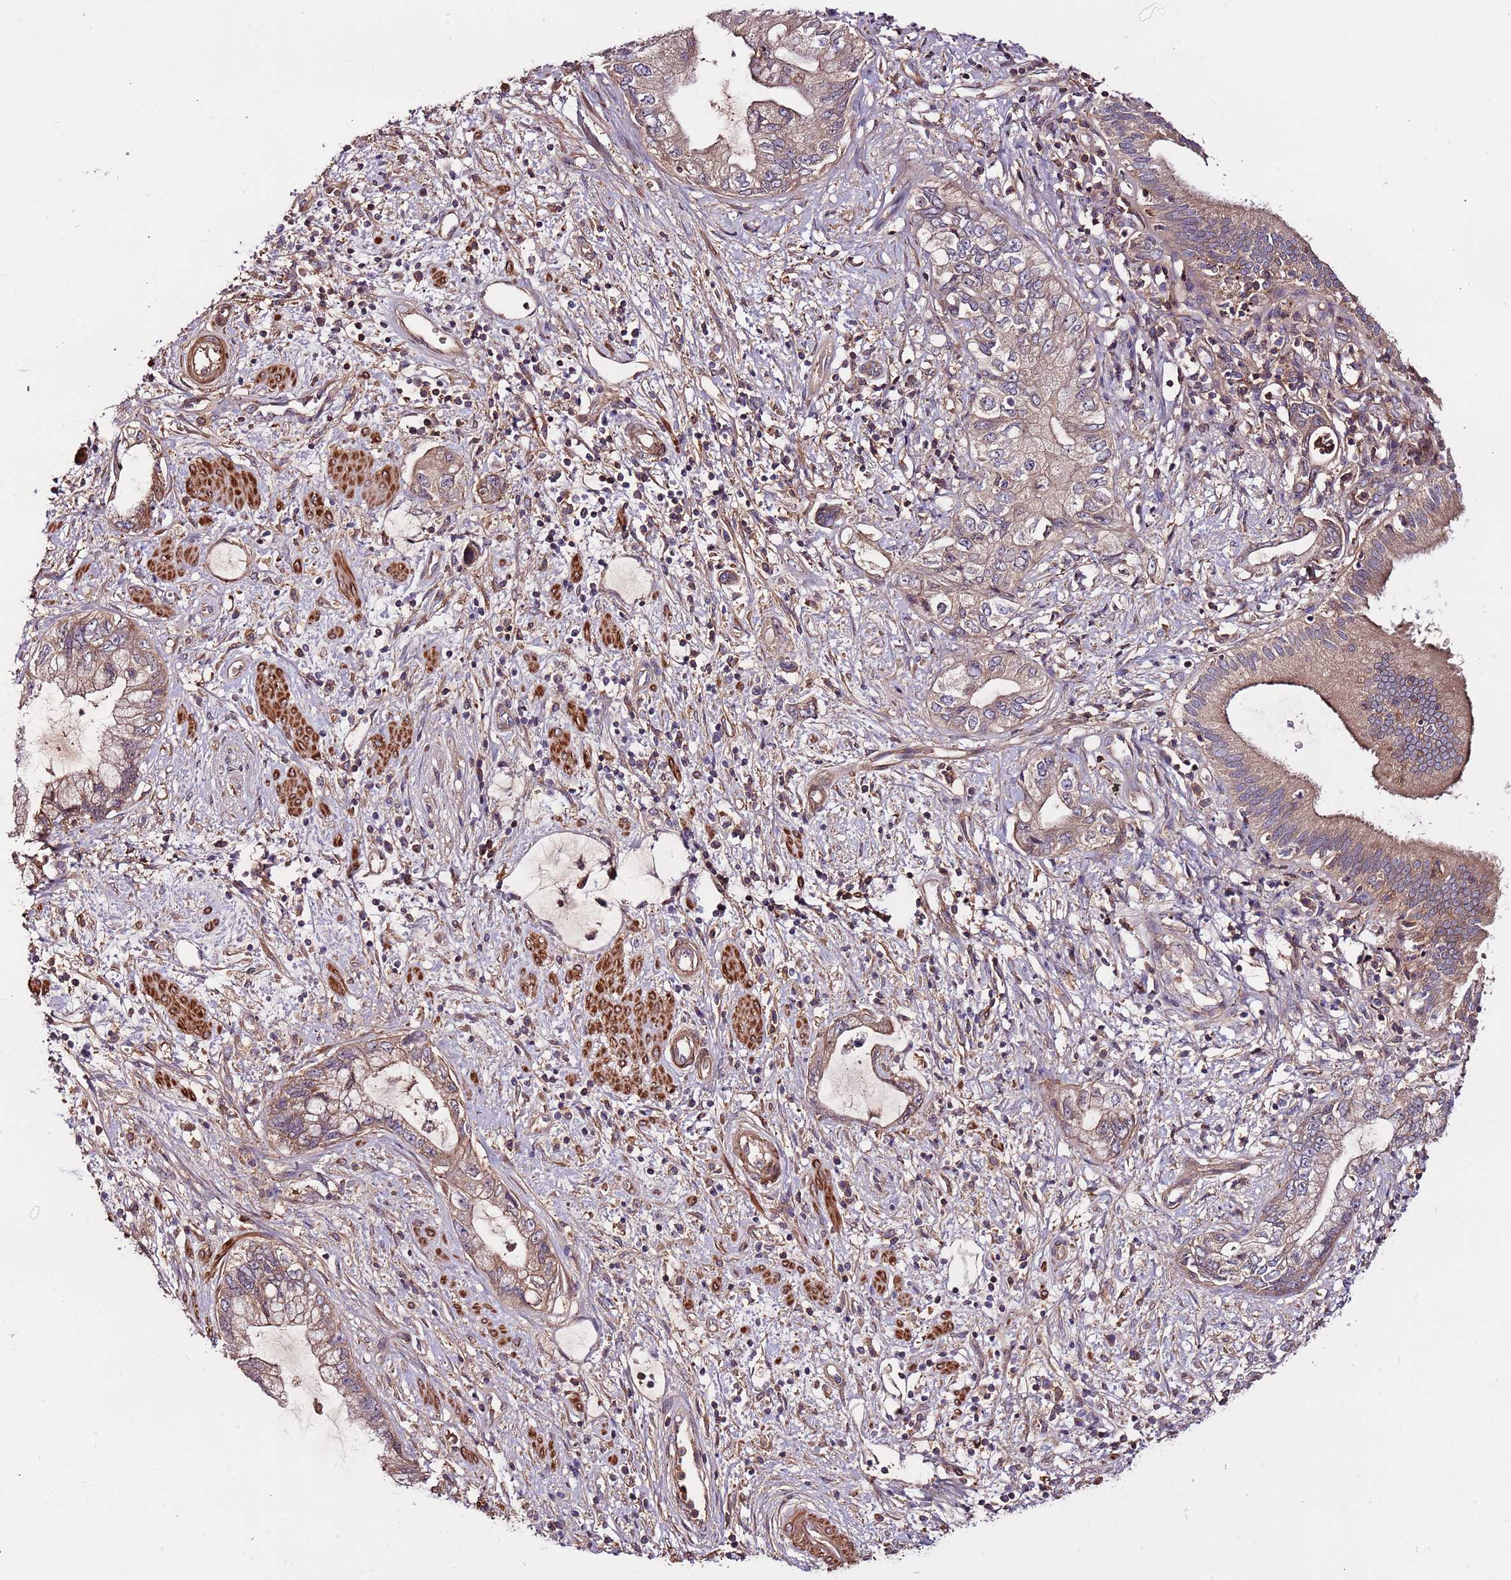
{"staining": {"intensity": "moderate", "quantity": "25%-75%", "location": "cytoplasmic/membranous"}, "tissue": "pancreatic cancer", "cell_type": "Tumor cells", "image_type": "cancer", "snomed": [{"axis": "morphology", "description": "Adenocarcinoma, NOS"}, {"axis": "topography", "description": "Pancreas"}], "caption": "Protein analysis of pancreatic cancer tissue demonstrates moderate cytoplasmic/membranous positivity in about 25%-75% of tumor cells. (DAB = brown stain, brightfield microscopy at high magnification).", "gene": "DENR", "patient": {"sex": "female", "age": 73}}